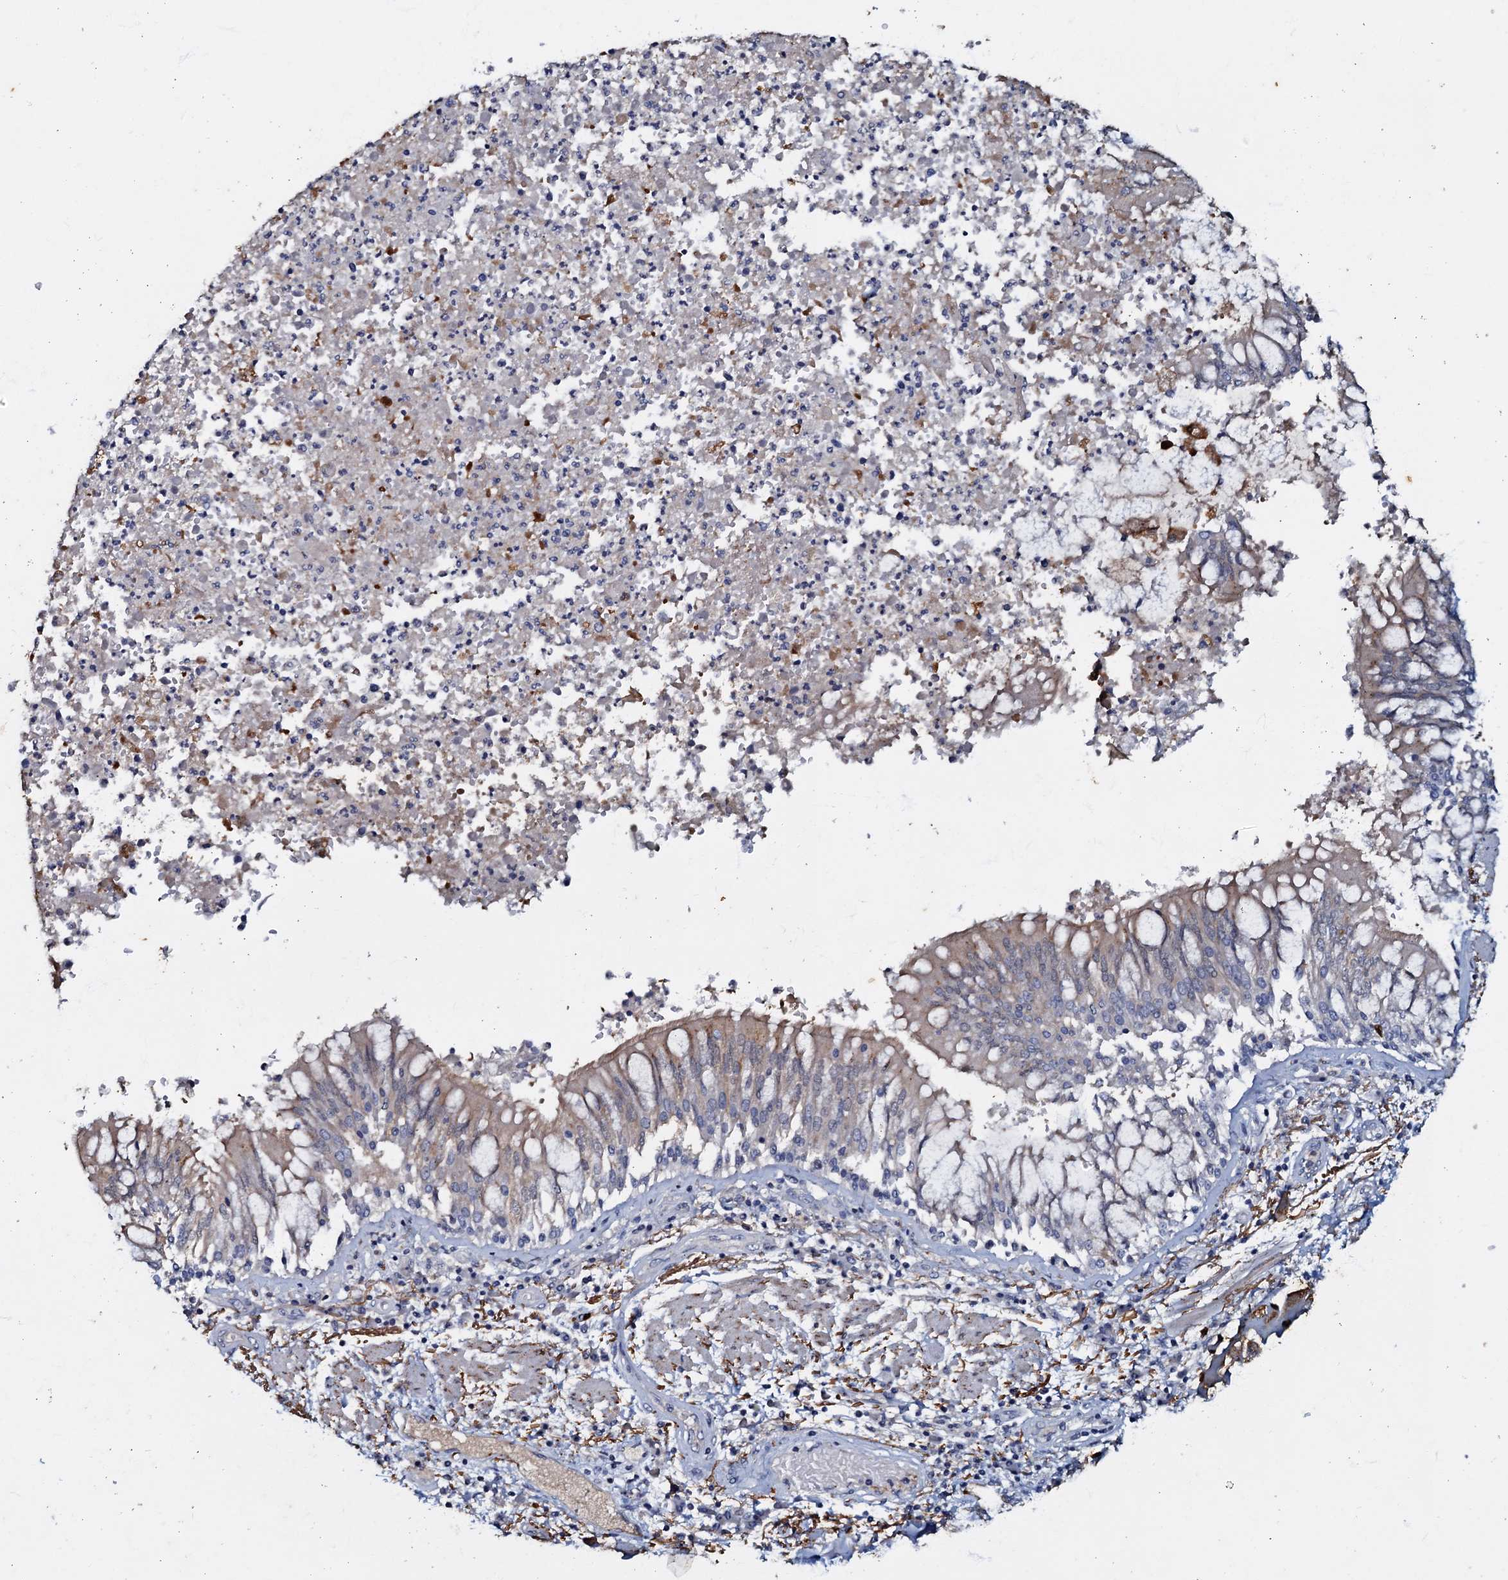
{"staining": {"intensity": "strong", "quantity": "<25%", "location": "cytoplasmic/membranous"}, "tissue": "adipose tissue", "cell_type": "Adipocytes", "image_type": "normal", "snomed": [{"axis": "morphology", "description": "Normal tissue, NOS"}, {"axis": "topography", "description": "Cartilage tissue"}, {"axis": "topography", "description": "Bronchus"}, {"axis": "topography", "description": "Lung"}, {"axis": "topography", "description": "Peripheral nerve tissue"}], "caption": "Immunohistochemical staining of benign adipose tissue demonstrates strong cytoplasmic/membranous protein expression in approximately <25% of adipocytes. (brown staining indicates protein expression, while blue staining denotes nuclei).", "gene": "MANSC4", "patient": {"sex": "female", "age": 49}}